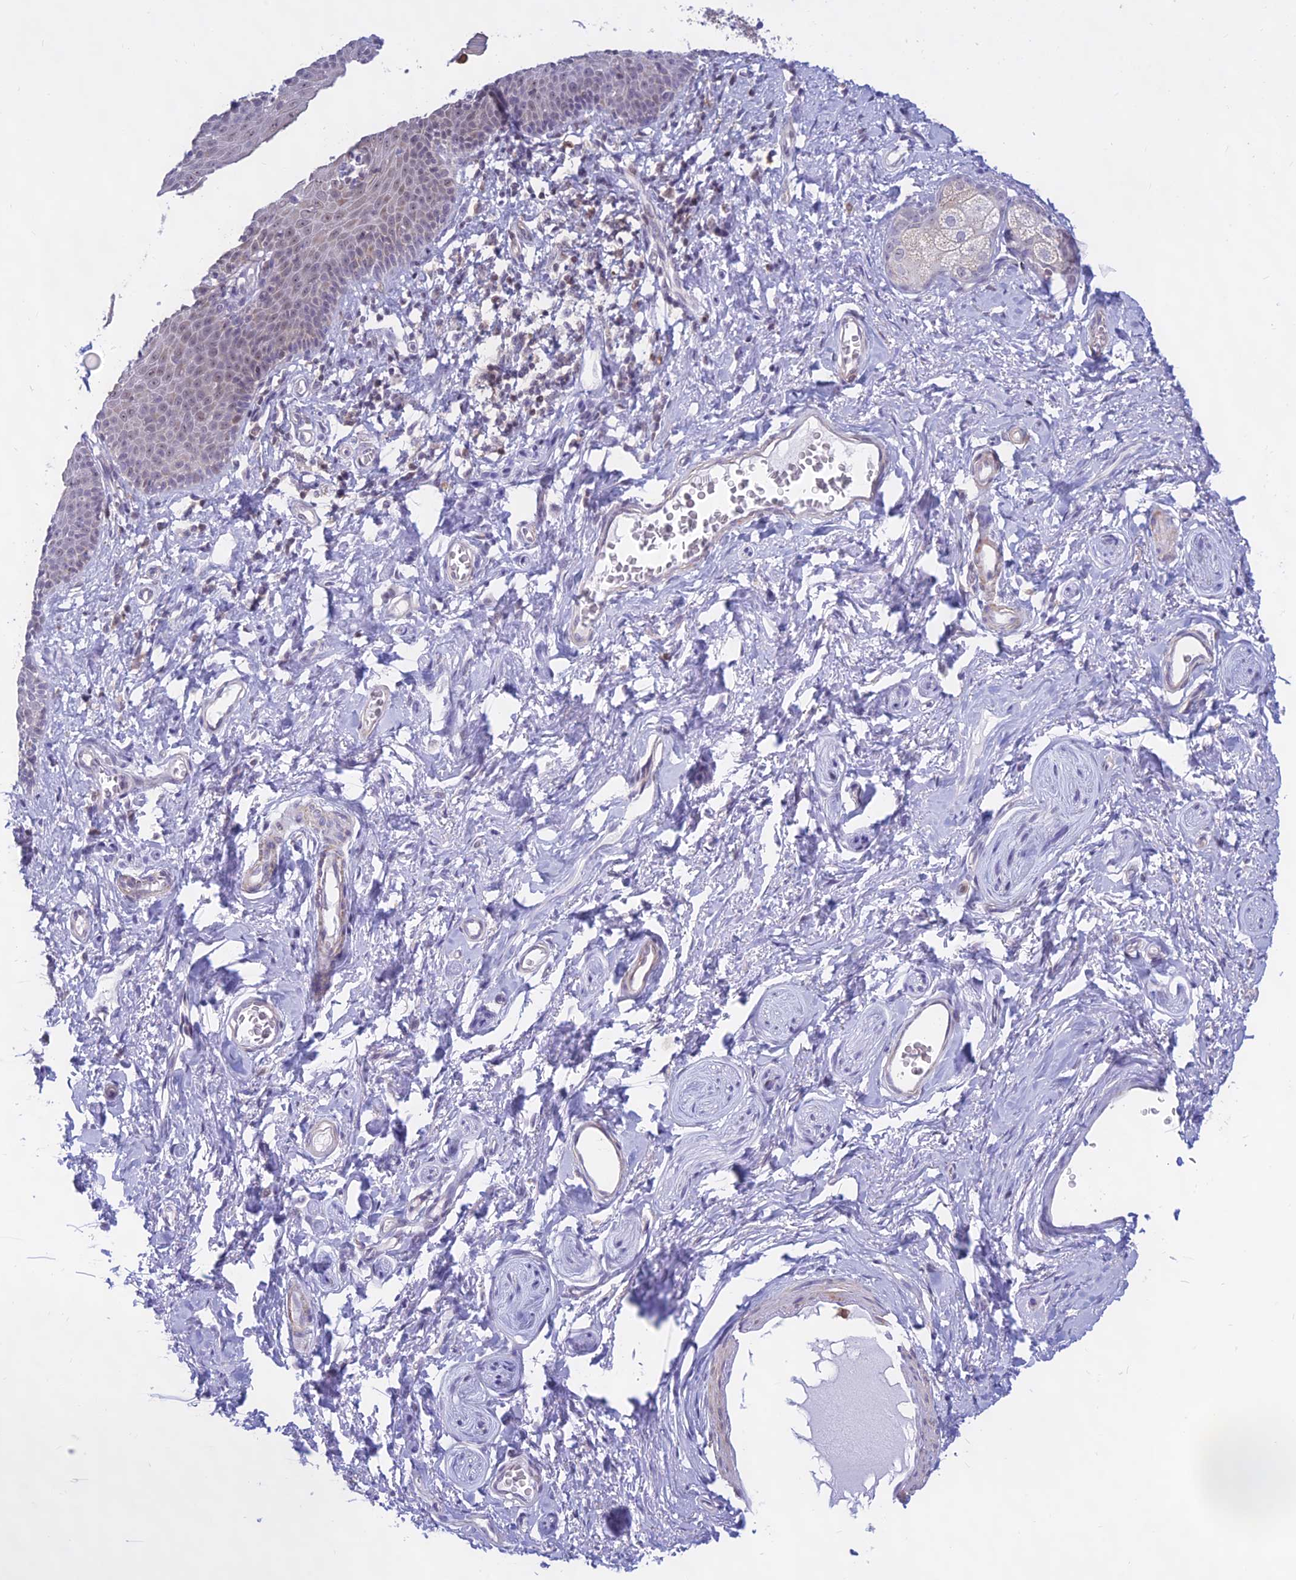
{"staining": {"intensity": "moderate", "quantity": "25%-75%", "location": "nuclear"}, "tissue": "skin", "cell_type": "Epidermal cells", "image_type": "normal", "snomed": [{"axis": "morphology", "description": "Normal tissue, NOS"}, {"axis": "topography", "description": "Vulva"}], "caption": "A micrograph showing moderate nuclear expression in approximately 25%-75% of epidermal cells in unremarkable skin, as visualized by brown immunohistochemical staining.", "gene": "KRR1", "patient": {"sex": "female", "age": 66}}